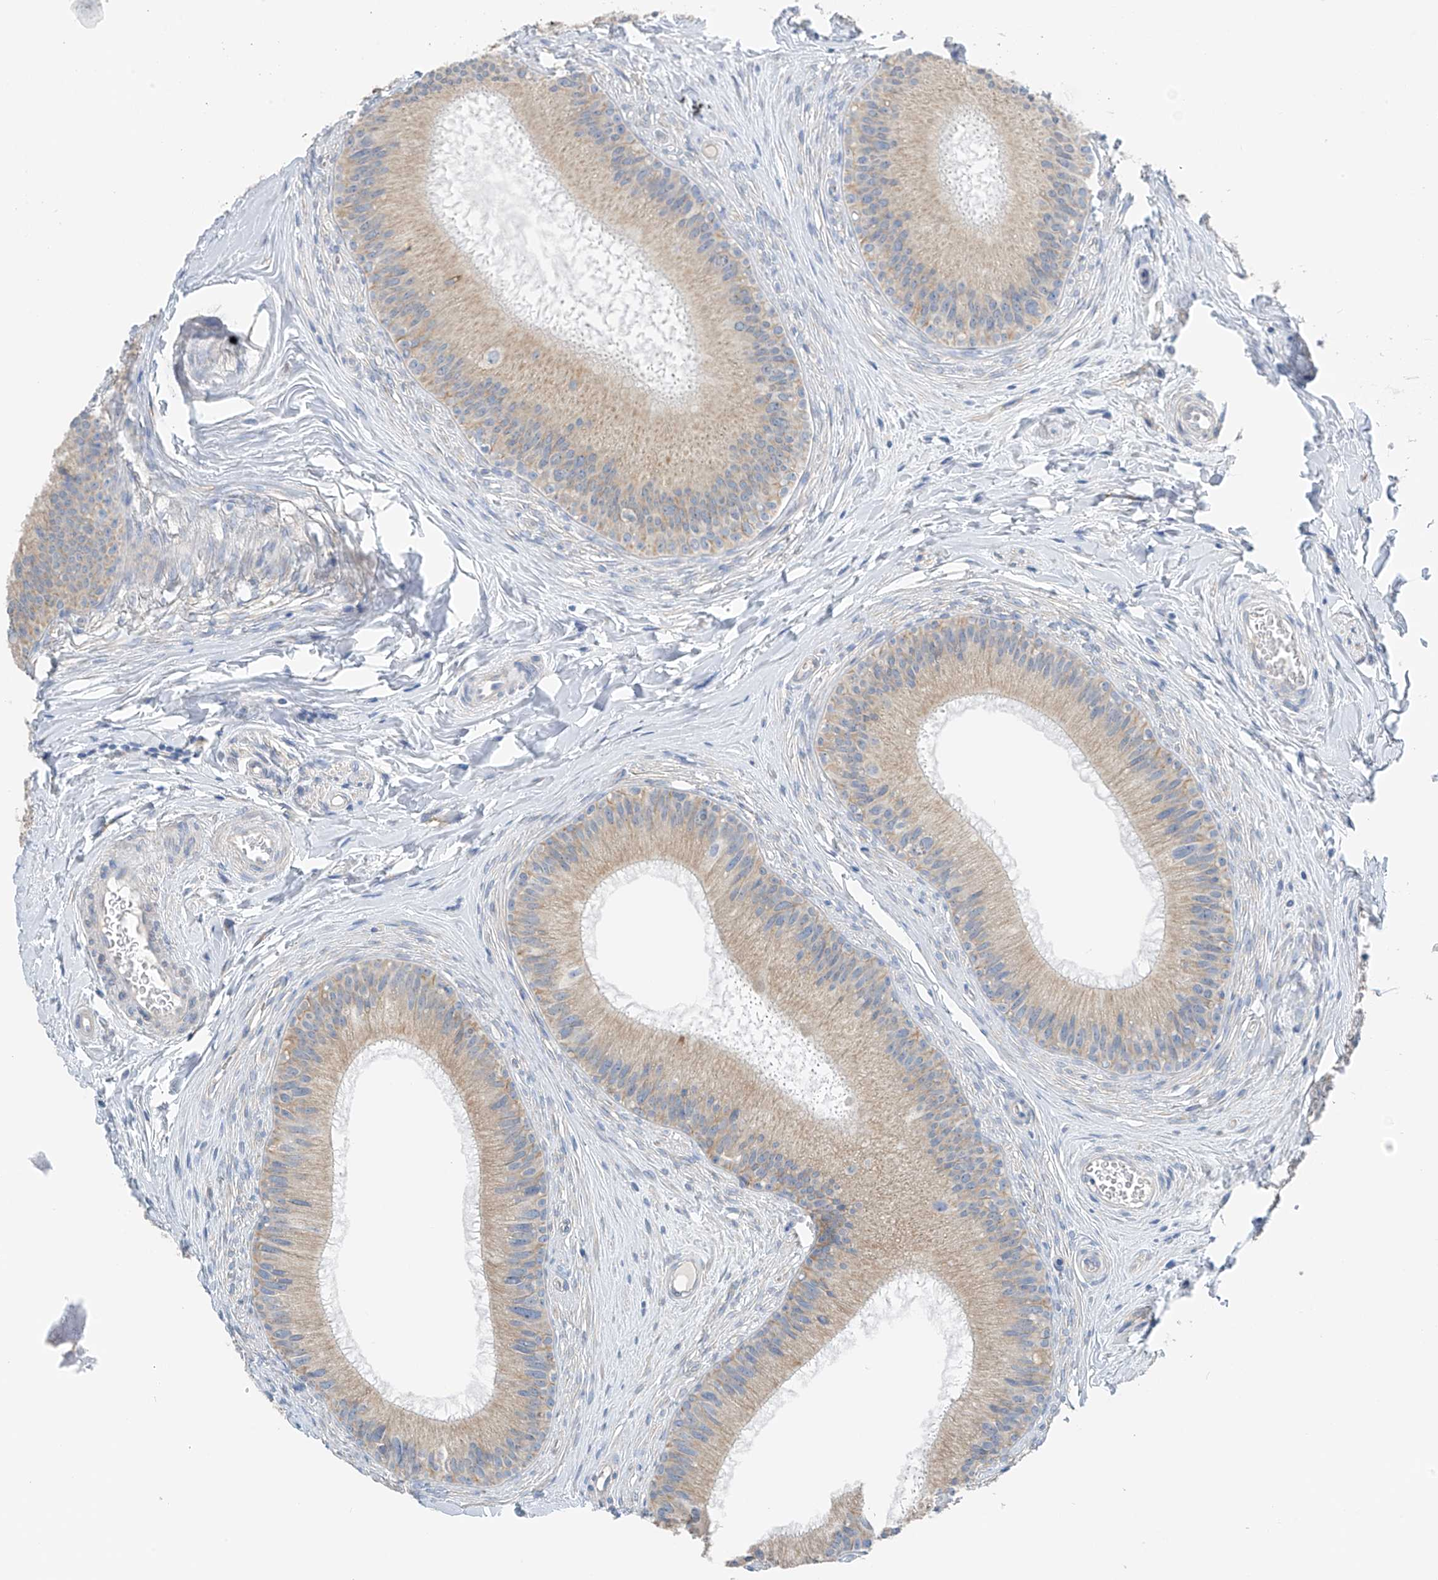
{"staining": {"intensity": "moderate", "quantity": ">75%", "location": "cytoplasmic/membranous"}, "tissue": "epididymis", "cell_type": "Glandular cells", "image_type": "normal", "snomed": [{"axis": "morphology", "description": "Normal tissue, NOS"}, {"axis": "topography", "description": "Epididymis"}], "caption": "Glandular cells reveal moderate cytoplasmic/membranous staining in approximately >75% of cells in unremarkable epididymis. The staining is performed using DAB (3,3'-diaminobenzidine) brown chromogen to label protein expression. The nuclei are counter-stained blue using hematoxylin.", "gene": "NALCN", "patient": {"sex": "male", "age": 27}}